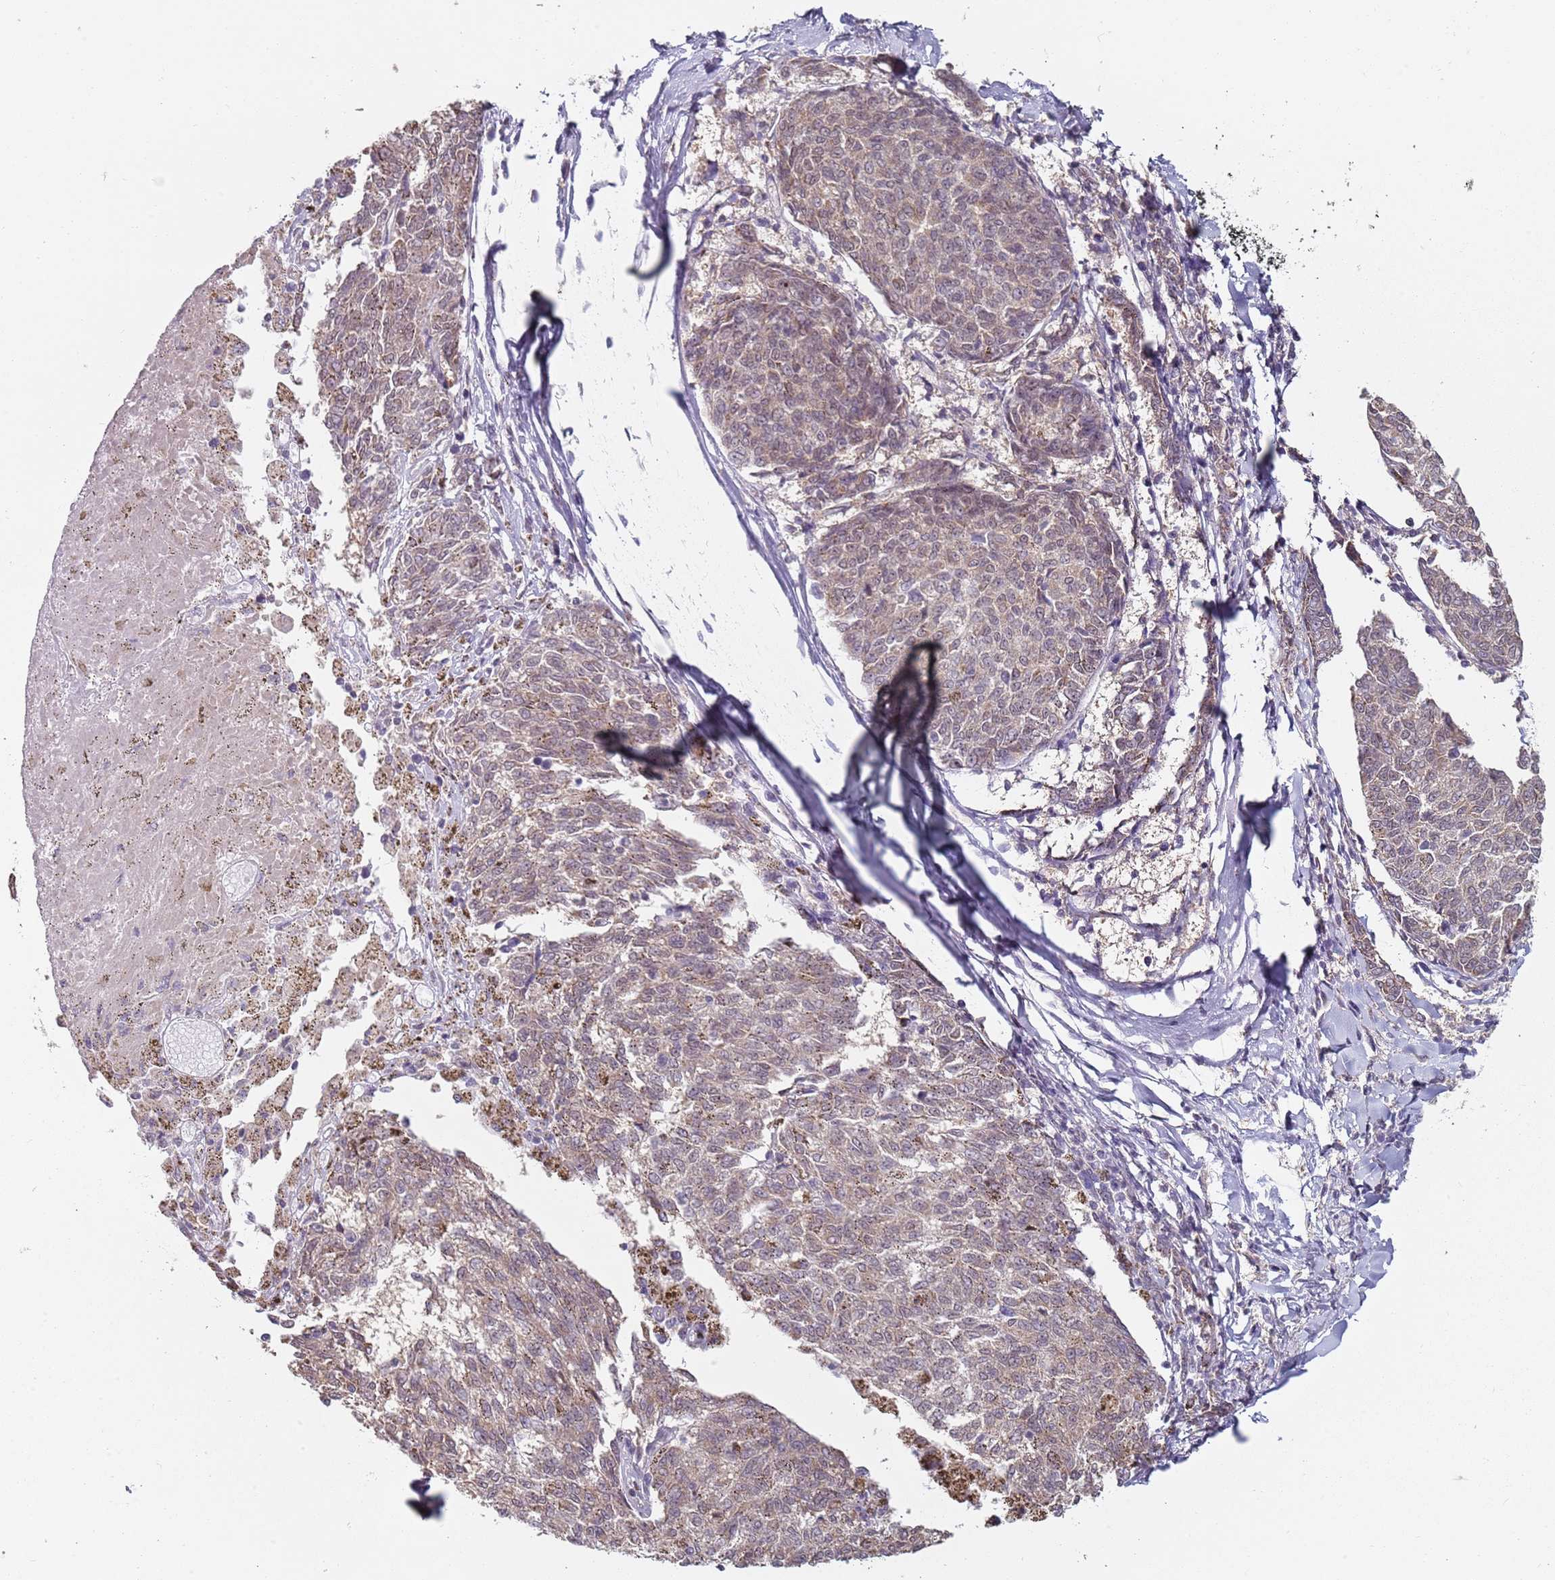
{"staining": {"intensity": "weak", "quantity": ">75%", "location": "cytoplasmic/membranous"}, "tissue": "melanoma", "cell_type": "Tumor cells", "image_type": "cancer", "snomed": [{"axis": "morphology", "description": "Malignant melanoma, NOS"}, {"axis": "topography", "description": "Skin"}], "caption": "Malignant melanoma stained with a brown dye shows weak cytoplasmic/membranous positive positivity in about >75% of tumor cells.", "gene": "SMARCAL1", "patient": {"sex": "female", "age": 72}}